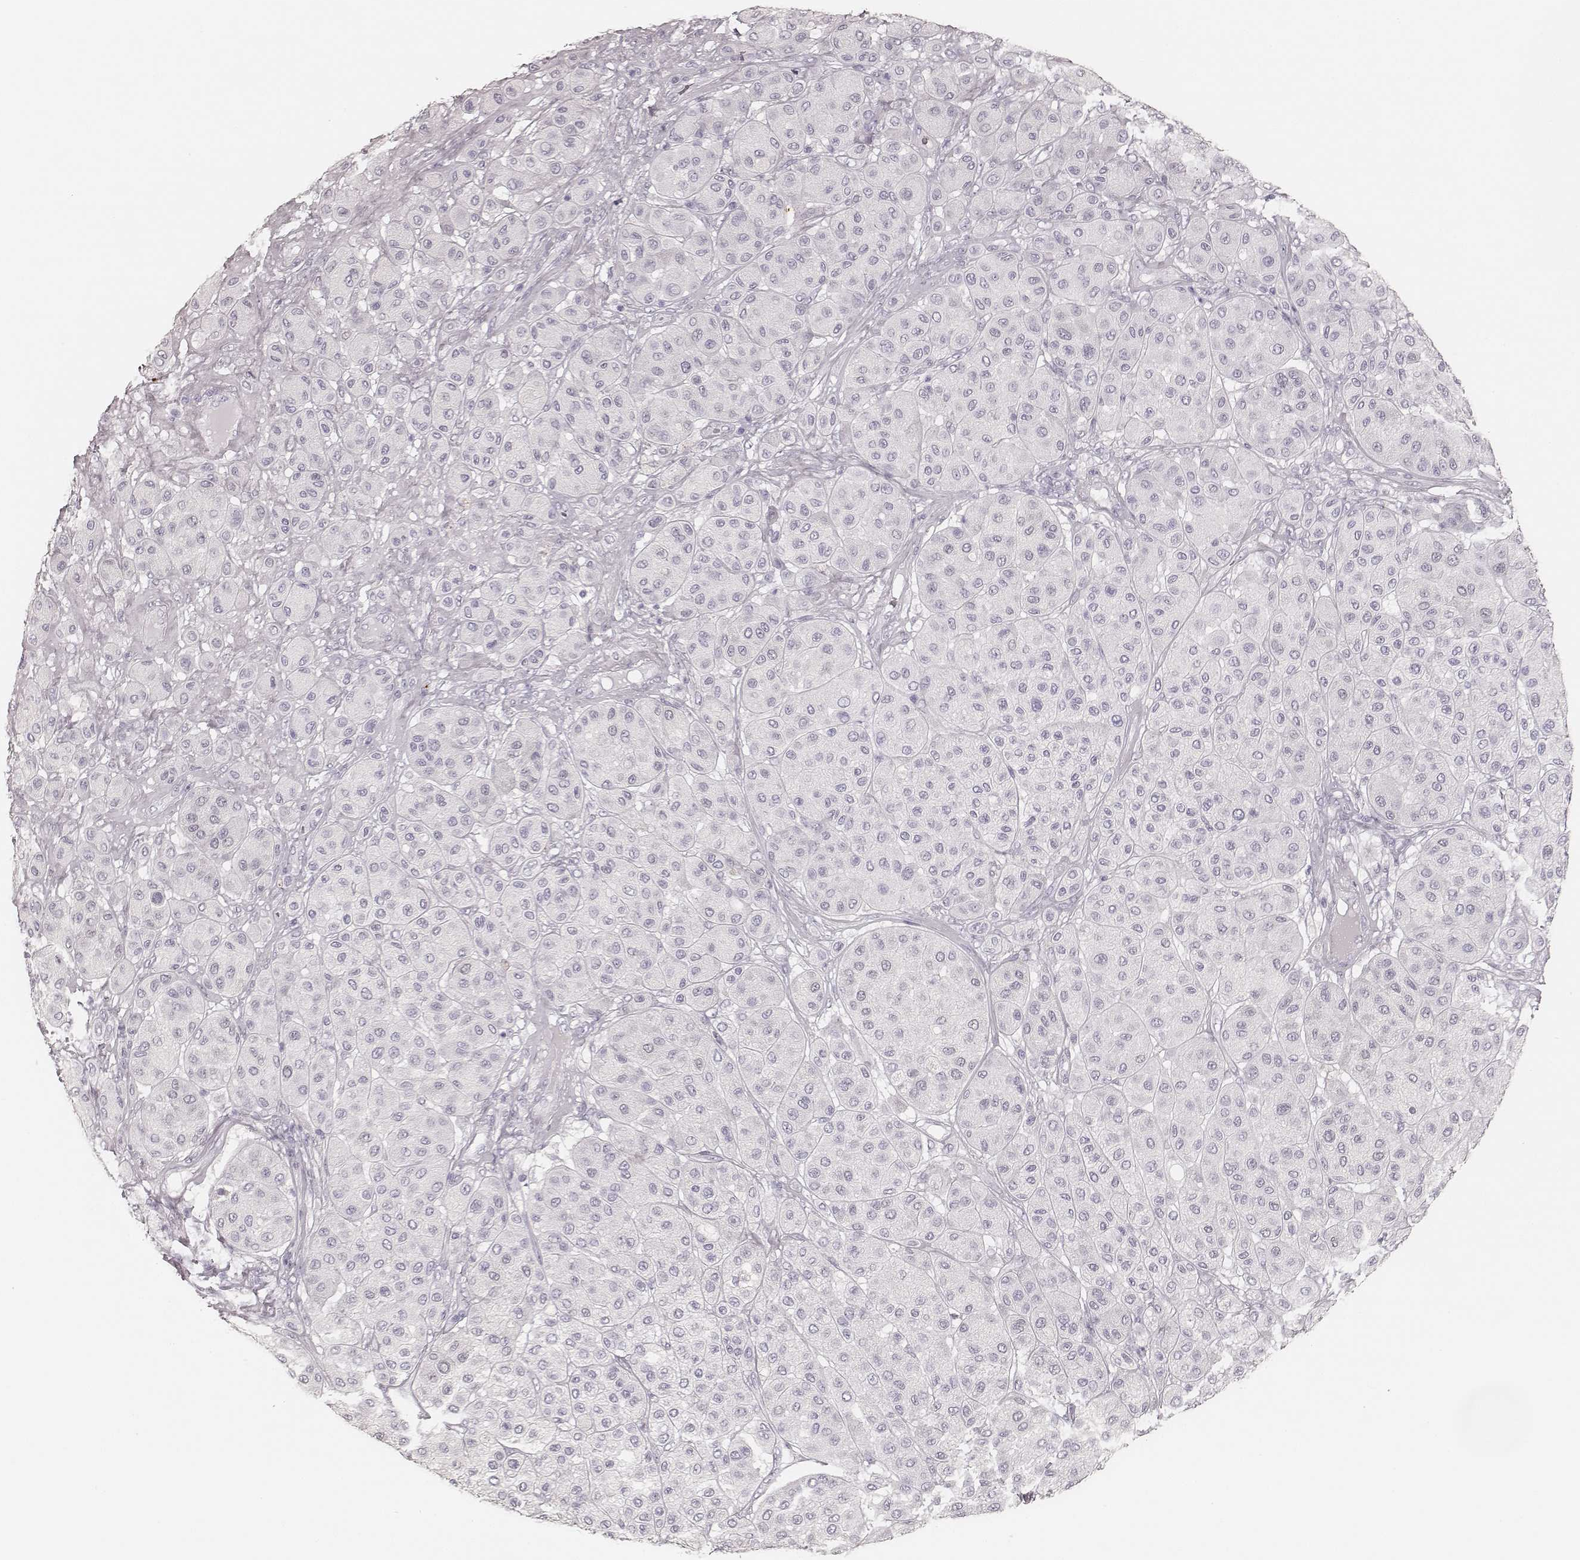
{"staining": {"intensity": "negative", "quantity": "none", "location": "none"}, "tissue": "melanoma", "cell_type": "Tumor cells", "image_type": "cancer", "snomed": [{"axis": "morphology", "description": "Malignant melanoma, Metastatic site"}, {"axis": "topography", "description": "Smooth muscle"}], "caption": "Melanoma was stained to show a protein in brown. There is no significant expression in tumor cells.", "gene": "KRT82", "patient": {"sex": "male", "age": 41}}